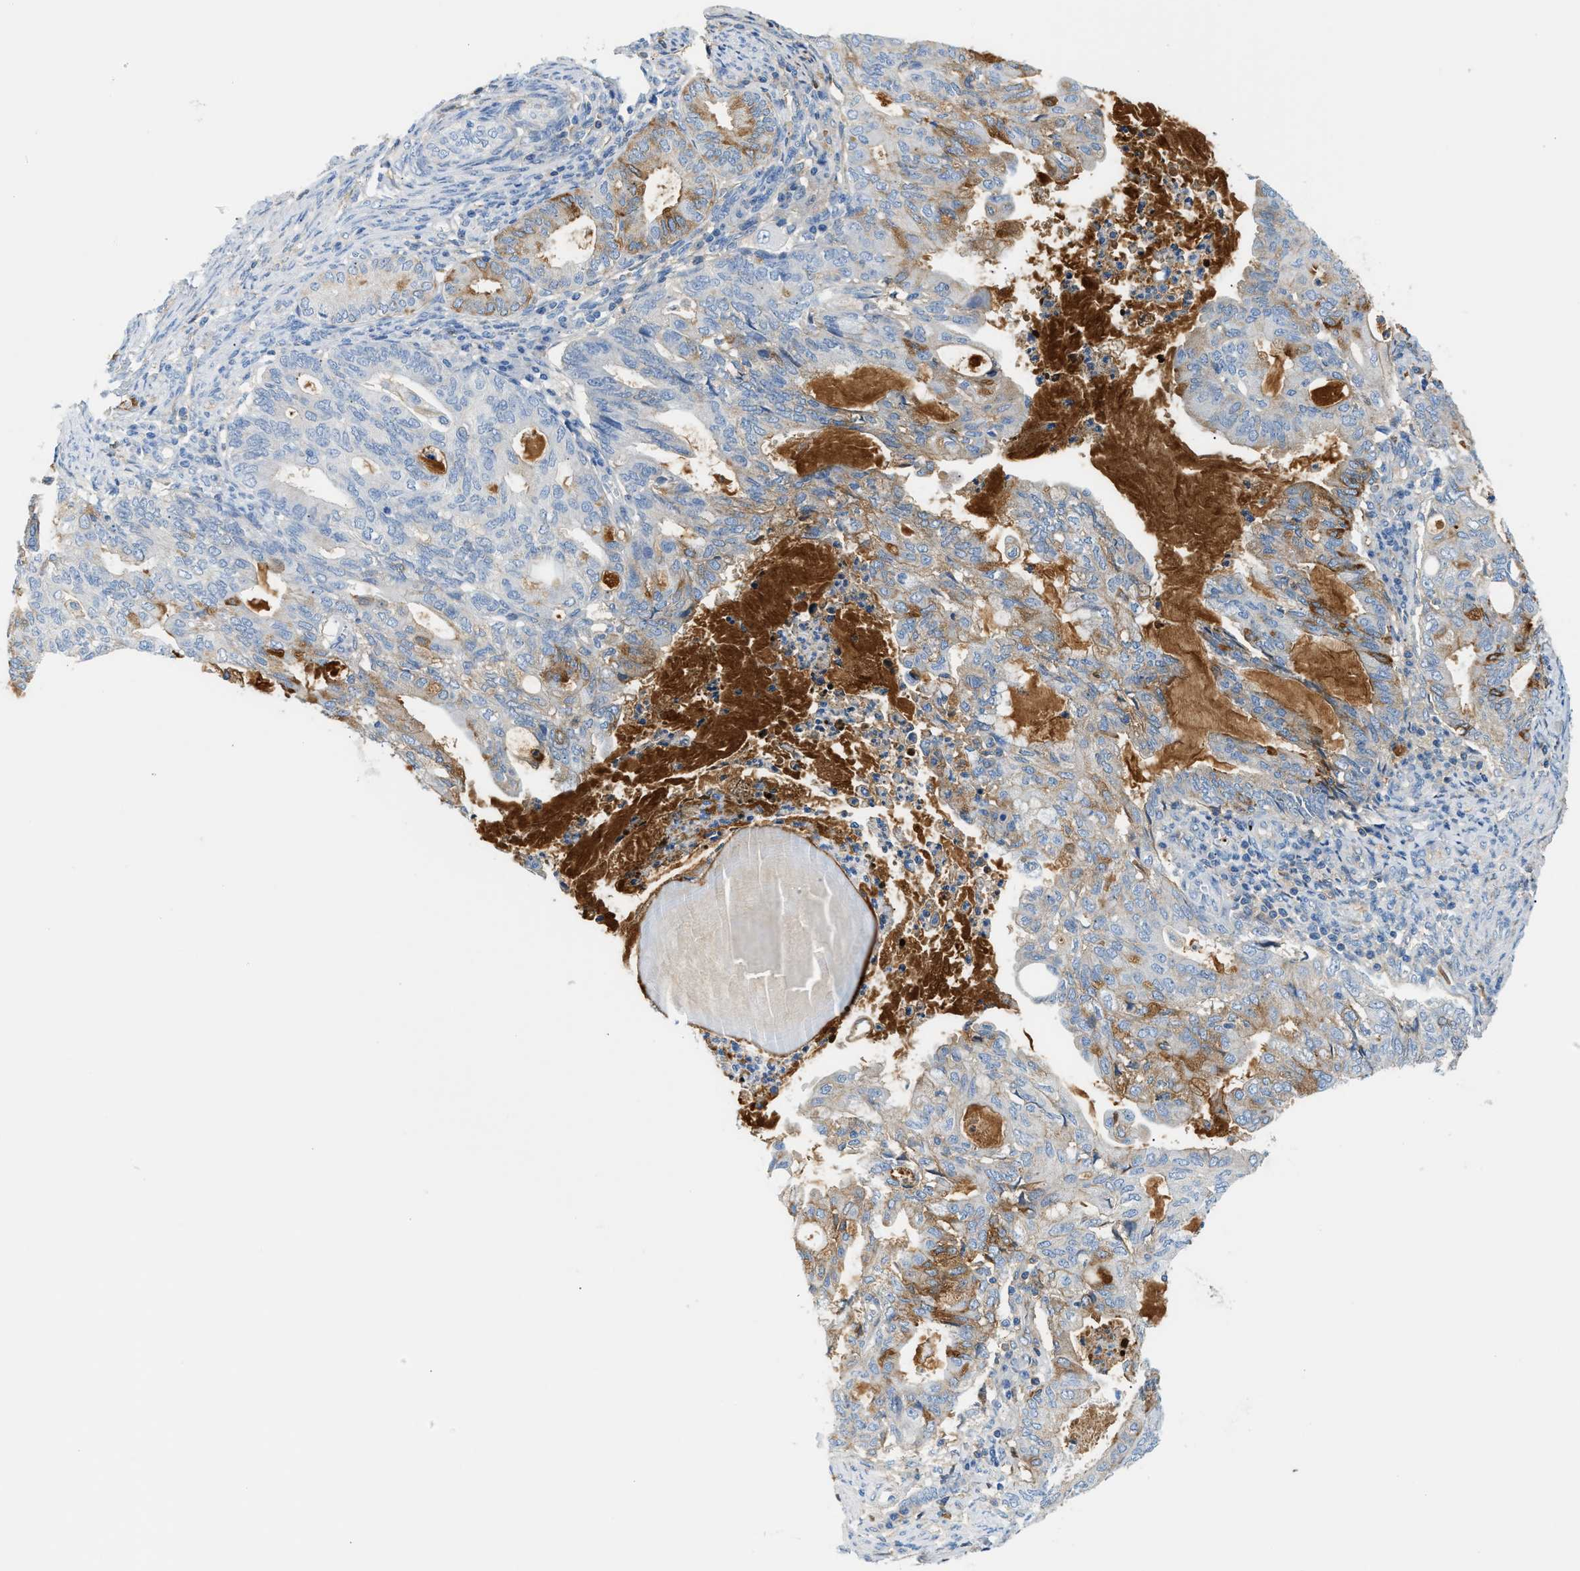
{"staining": {"intensity": "moderate", "quantity": "<25%", "location": "cytoplasmic/membranous"}, "tissue": "endometrial cancer", "cell_type": "Tumor cells", "image_type": "cancer", "snomed": [{"axis": "morphology", "description": "Adenocarcinoma, NOS"}, {"axis": "topography", "description": "Endometrium"}], "caption": "About <25% of tumor cells in adenocarcinoma (endometrial) exhibit moderate cytoplasmic/membranous protein staining as visualized by brown immunohistochemical staining.", "gene": "CFI", "patient": {"sex": "female", "age": 86}}